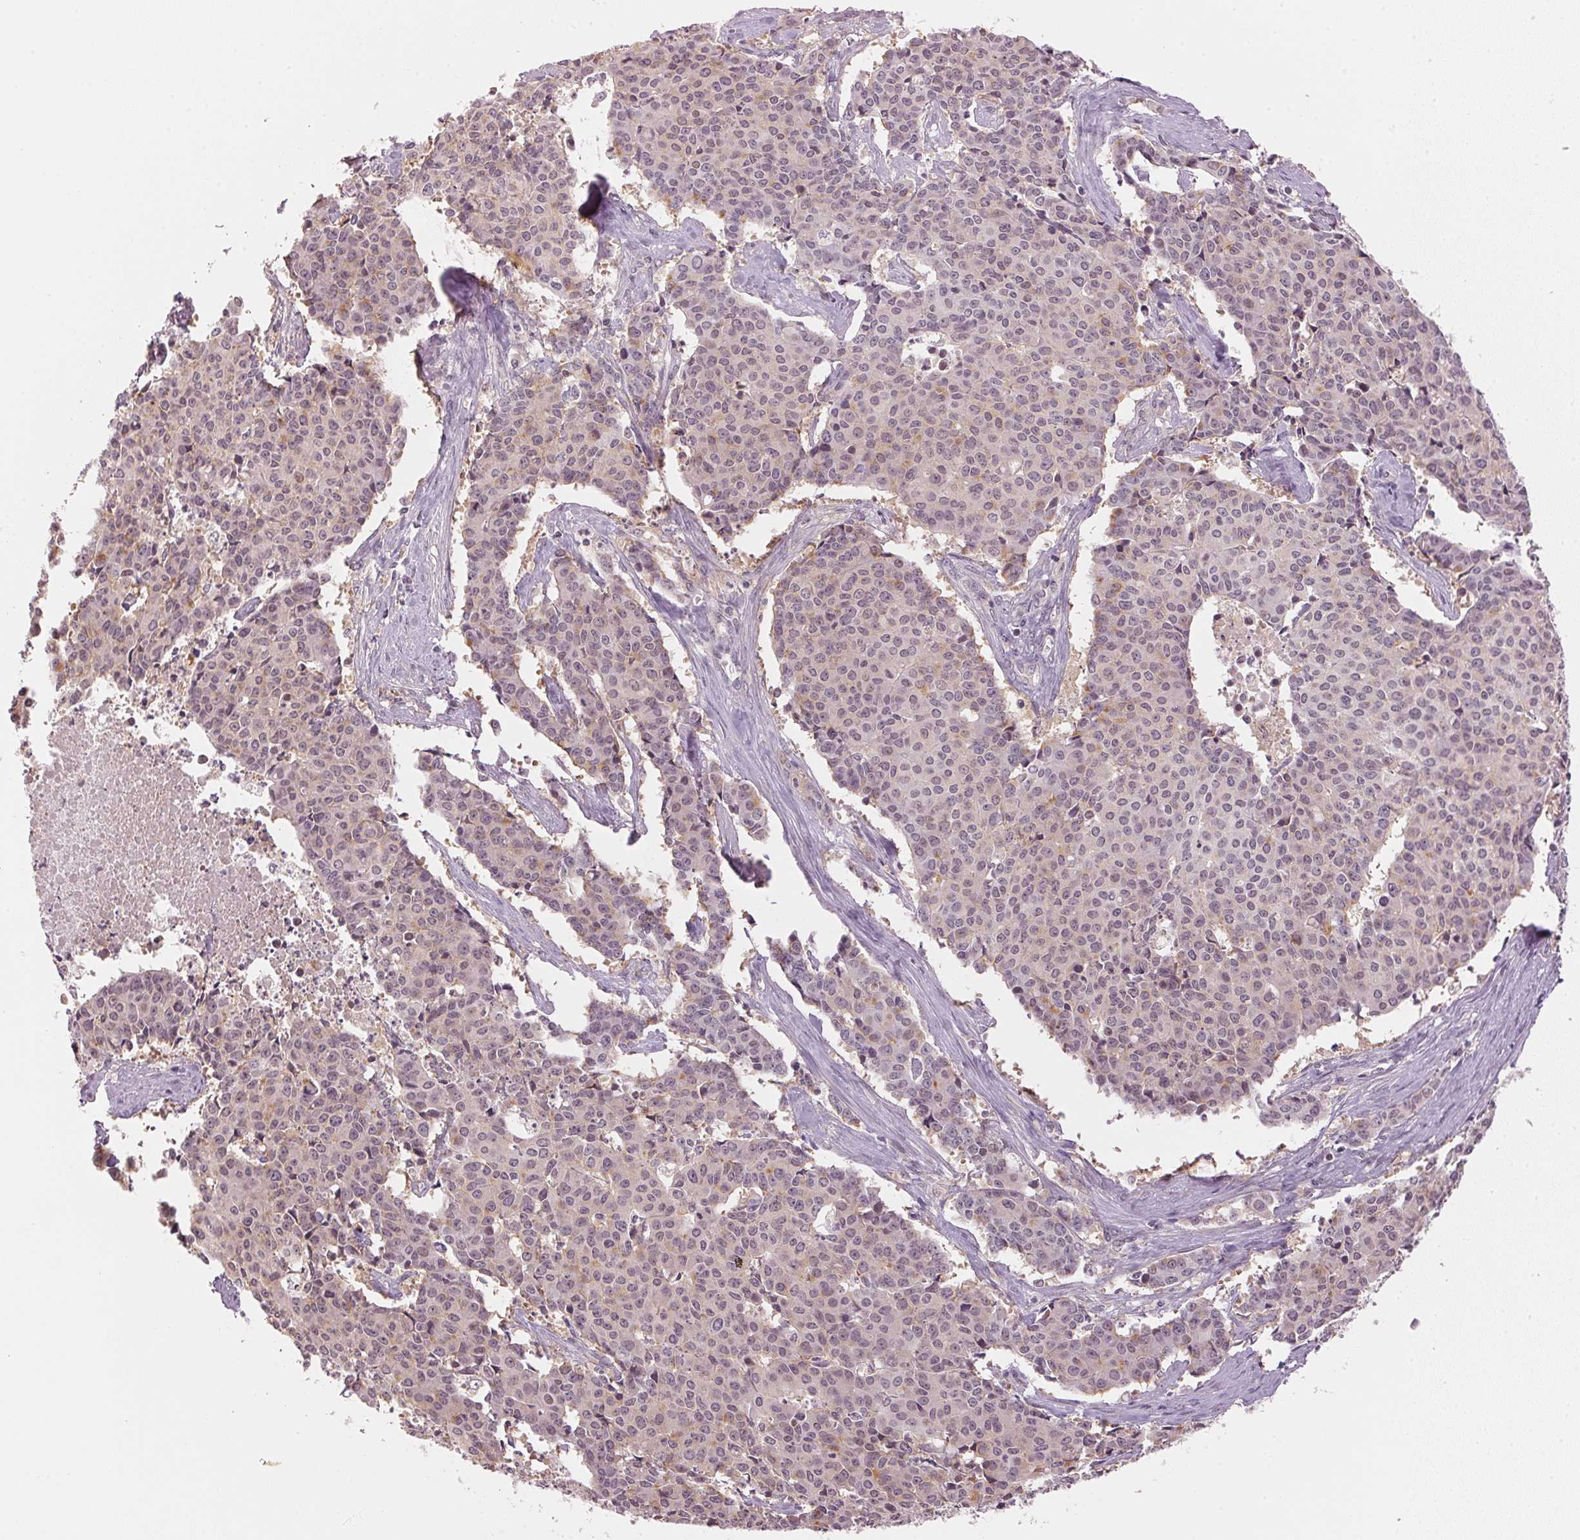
{"staining": {"intensity": "weak", "quantity": "<25%", "location": "nuclear"}, "tissue": "cervical cancer", "cell_type": "Tumor cells", "image_type": "cancer", "snomed": [{"axis": "morphology", "description": "Squamous cell carcinoma, NOS"}, {"axis": "topography", "description": "Cervix"}], "caption": "Tumor cells are negative for brown protein staining in cervical cancer (squamous cell carcinoma).", "gene": "KPRP", "patient": {"sex": "female", "age": 28}}